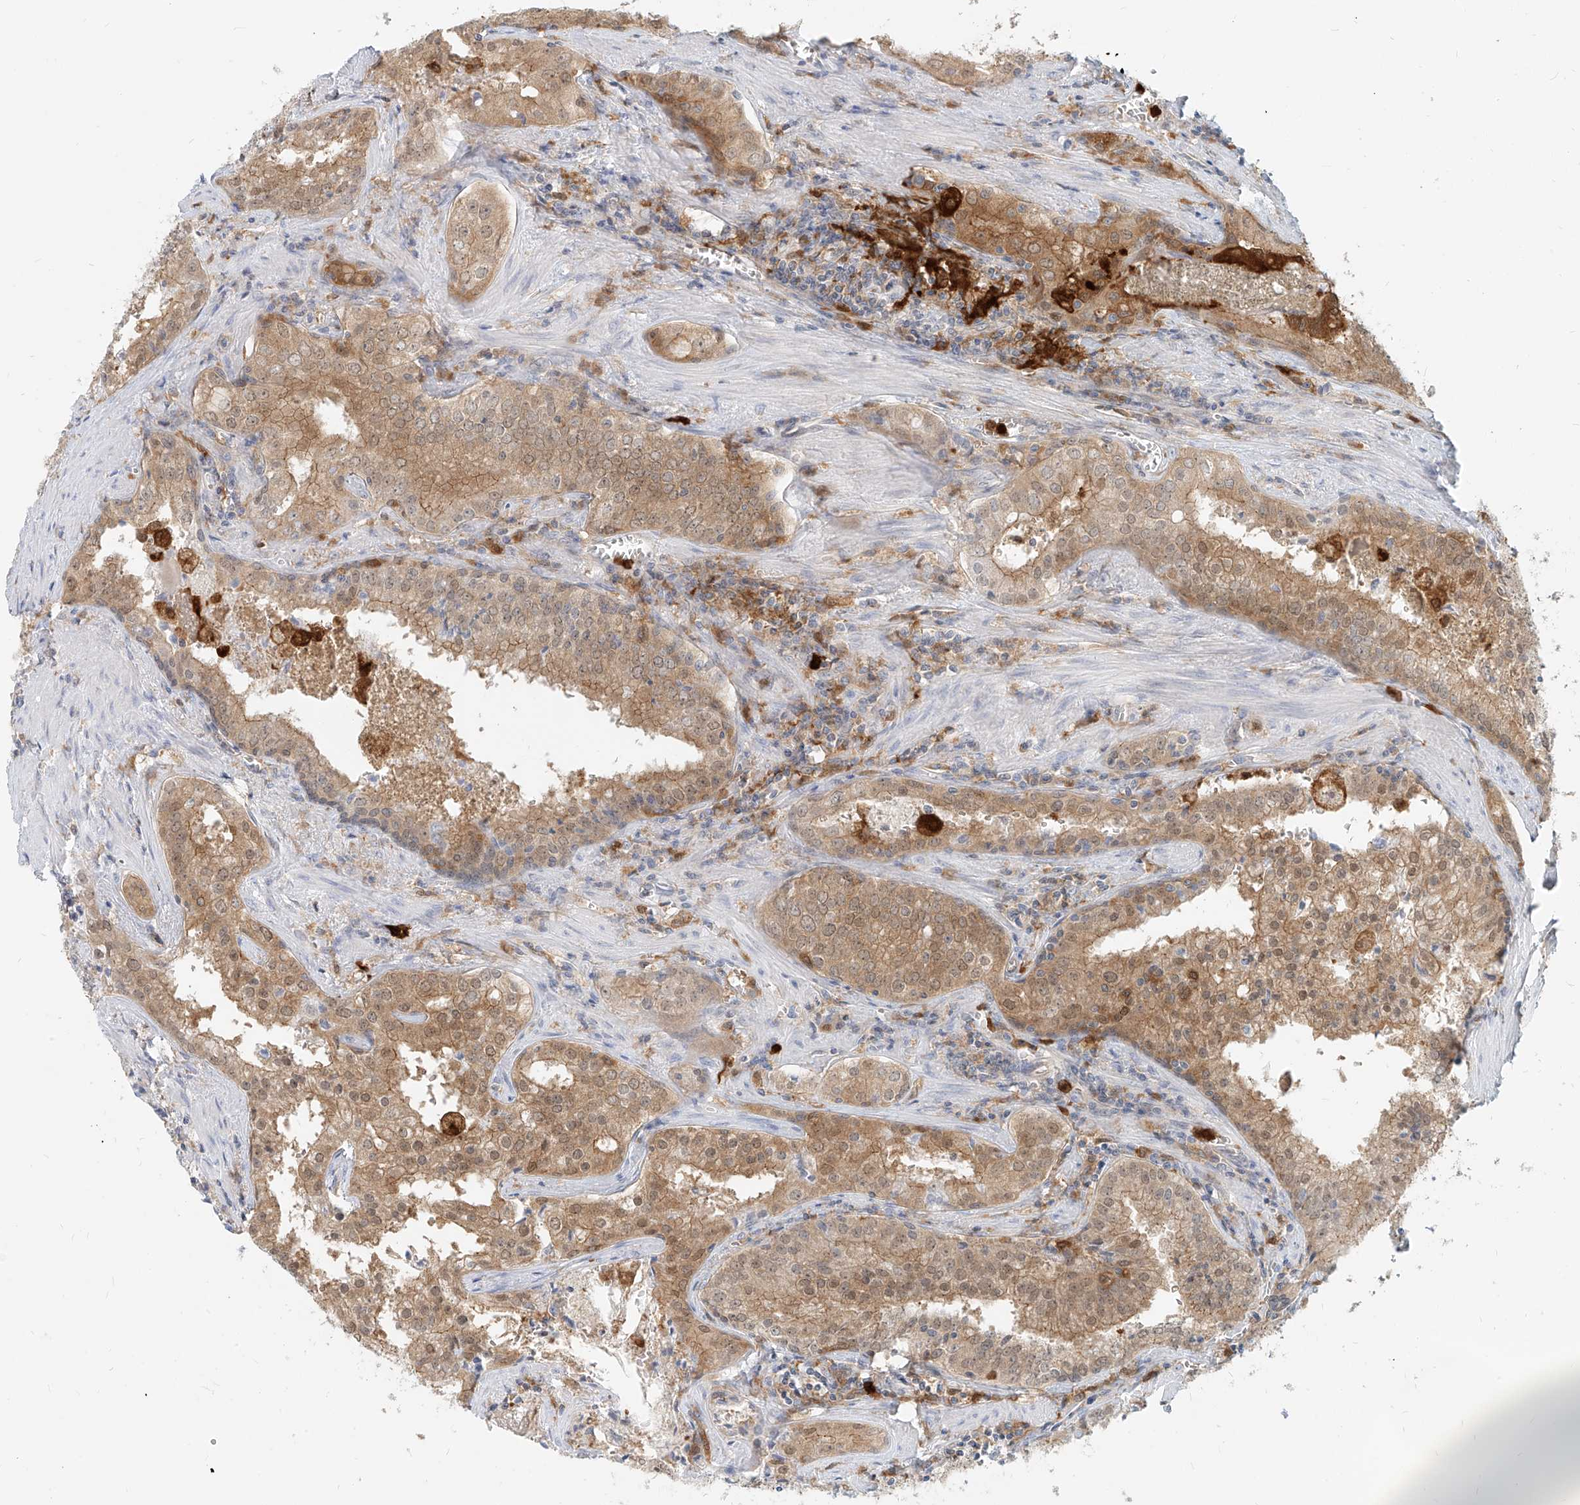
{"staining": {"intensity": "moderate", "quantity": ">75%", "location": "cytoplasmic/membranous,nuclear"}, "tissue": "prostate cancer", "cell_type": "Tumor cells", "image_type": "cancer", "snomed": [{"axis": "morphology", "description": "Adenocarcinoma, High grade"}, {"axis": "topography", "description": "Prostate"}], "caption": "Prostate cancer stained with IHC exhibits moderate cytoplasmic/membranous and nuclear positivity in about >75% of tumor cells.", "gene": "PGD", "patient": {"sex": "male", "age": 68}}